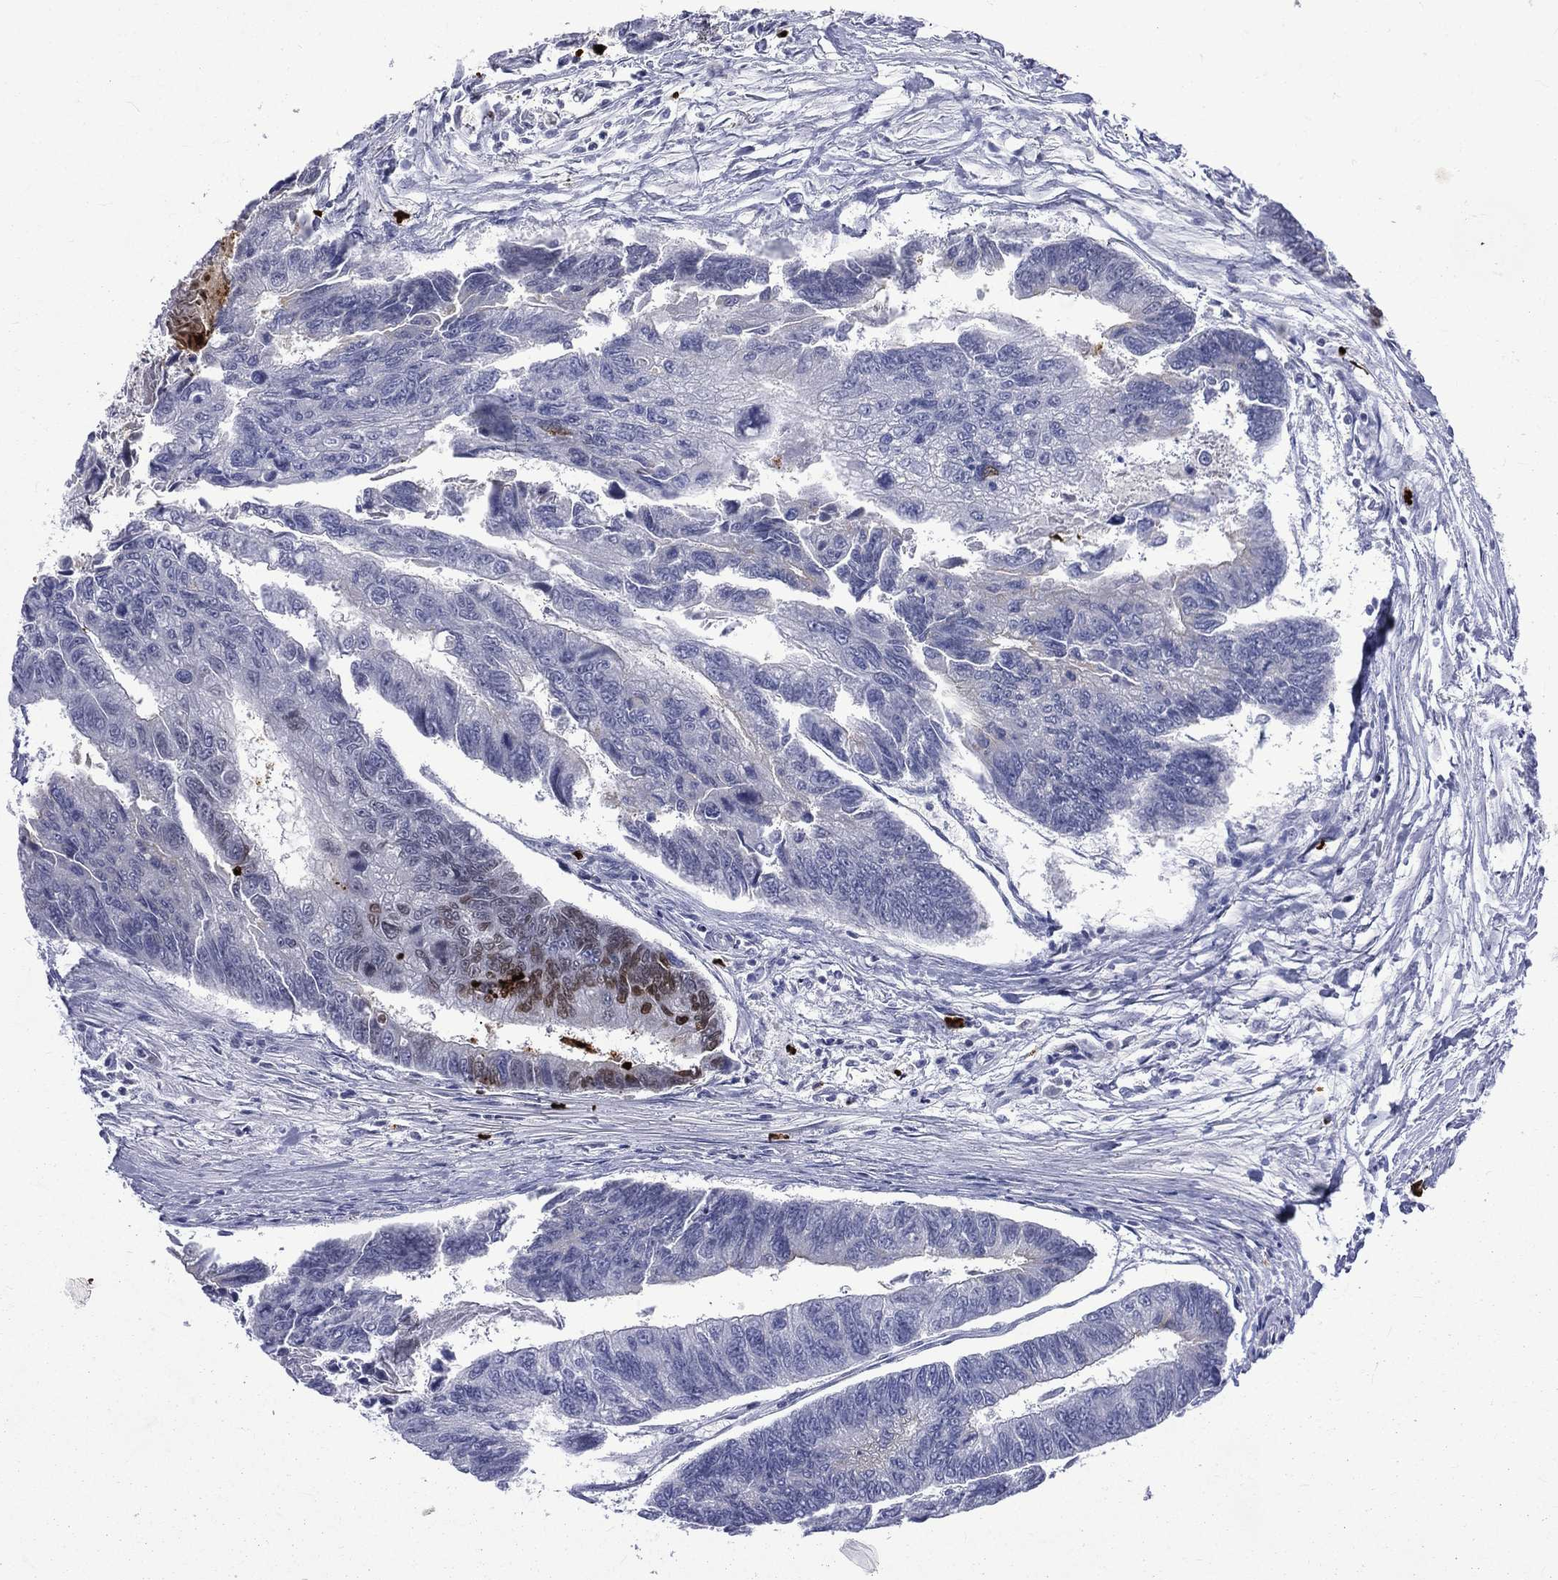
{"staining": {"intensity": "negative", "quantity": "none", "location": "none"}, "tissue": "colorectal cancer", "cell_type": "Tumor cells", "image_type": "cancer", "snomed": [{"axis": "morphology", "description": "Adenocarcinoma, NOS"}, {"axis": "topography", "description": "Colon"}], "caption": "Tumor cells are negative for brown protein staining in adenocarcinoma (colorectal).", "gene": "ELANE", "patient": {"sex": "female", "age": 65}}